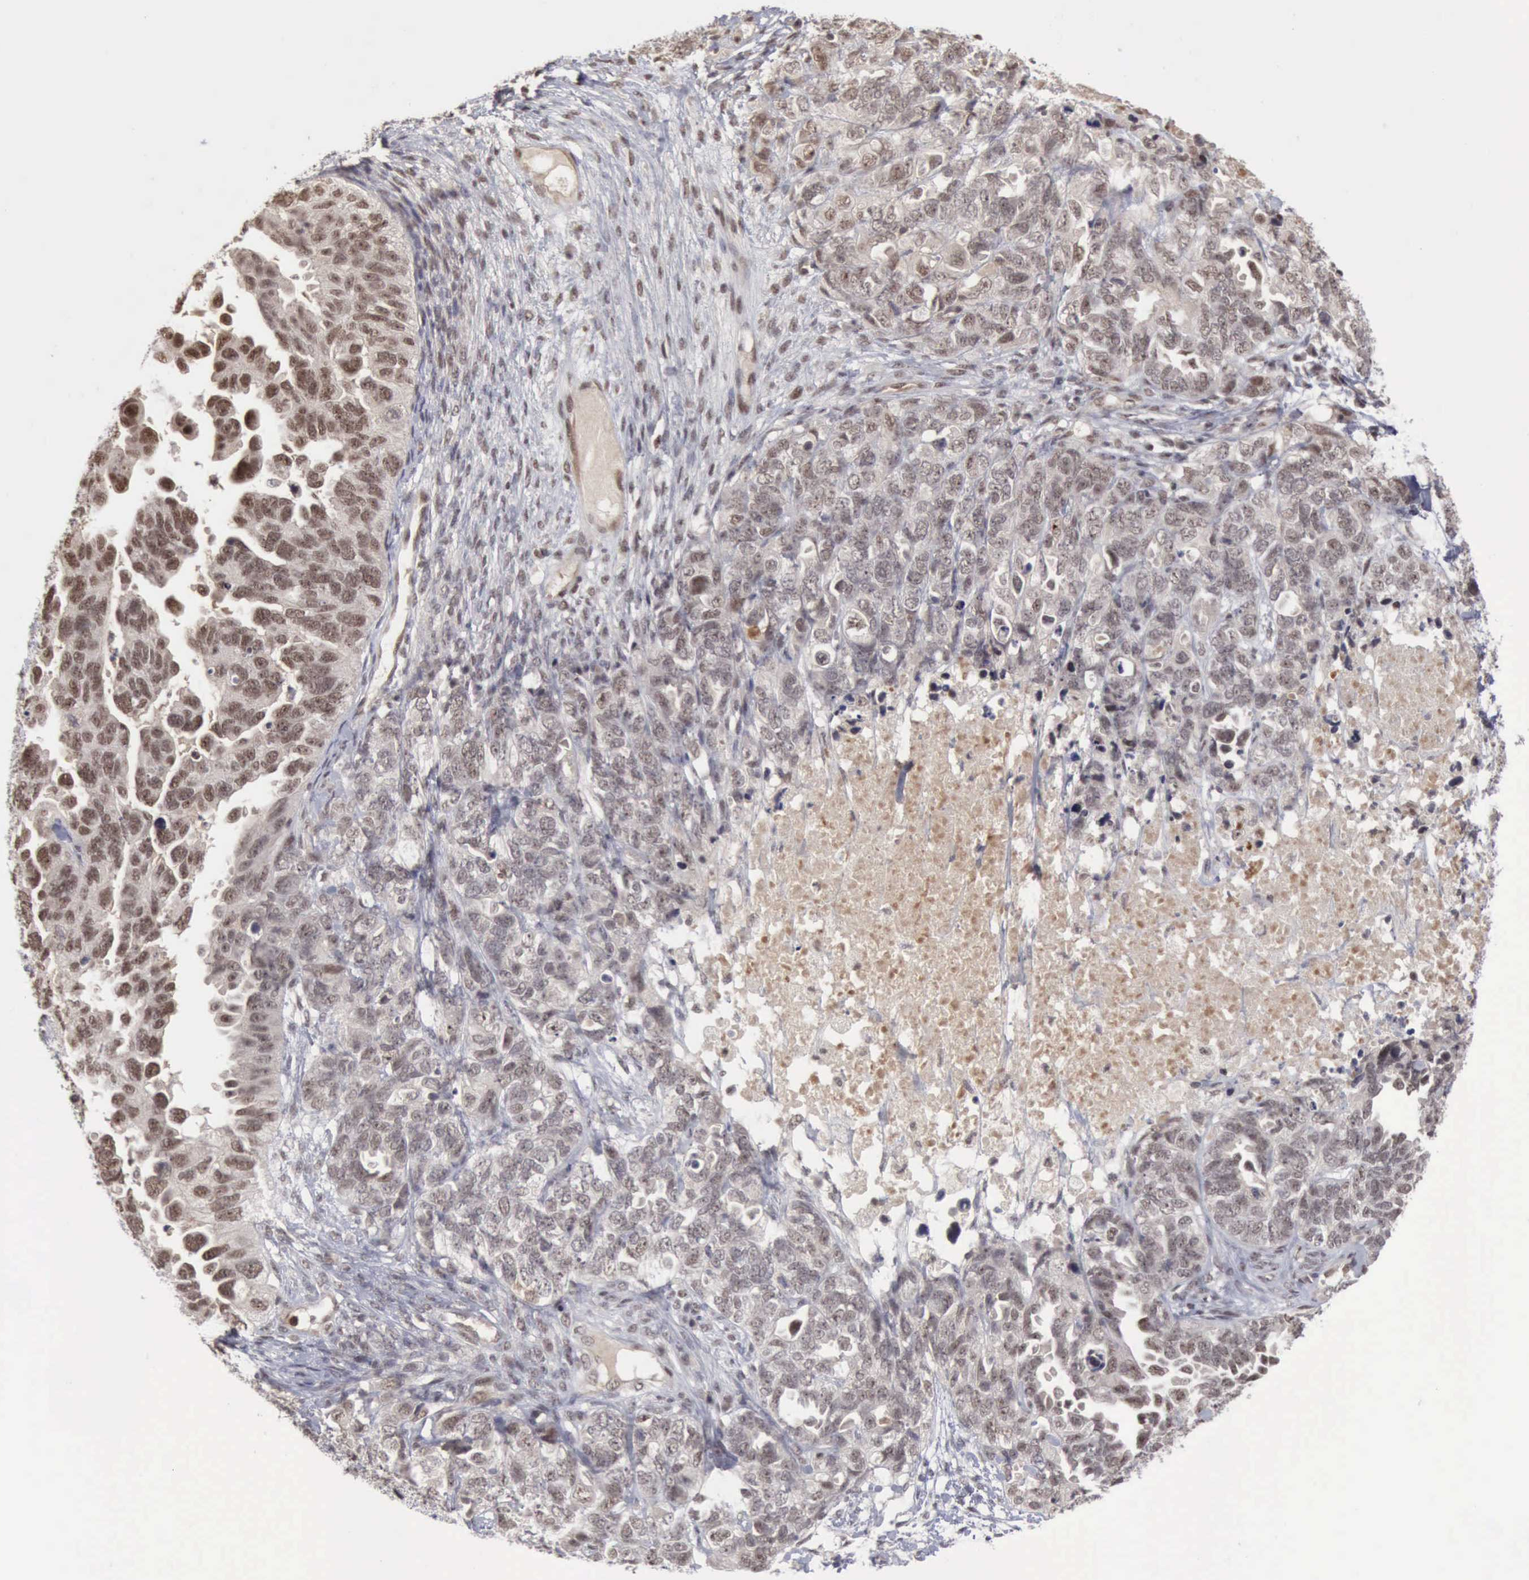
{"staining": {"intensity": "weak", "quantity": "<25%", "location": "nuclear"}, "tissue": "ovarian cancer", "cell_type": "Tumor cells", "image_type": "cancer", "snomed": [{"axis": "morphology", "description": "Cystadenocarcinoma, serous, NOS"}, {"axis": "topography", "description": "Ovary"}], "caption": "DAB (3,3'-diaminobenzidine) immunohistochemical staining of ovarian cancer (serous cystadenocarcinoma) displays no significant positivity in tumor cells.", "gene": "CDKN2A", "patient": {"sex": "female", "age": 82}}